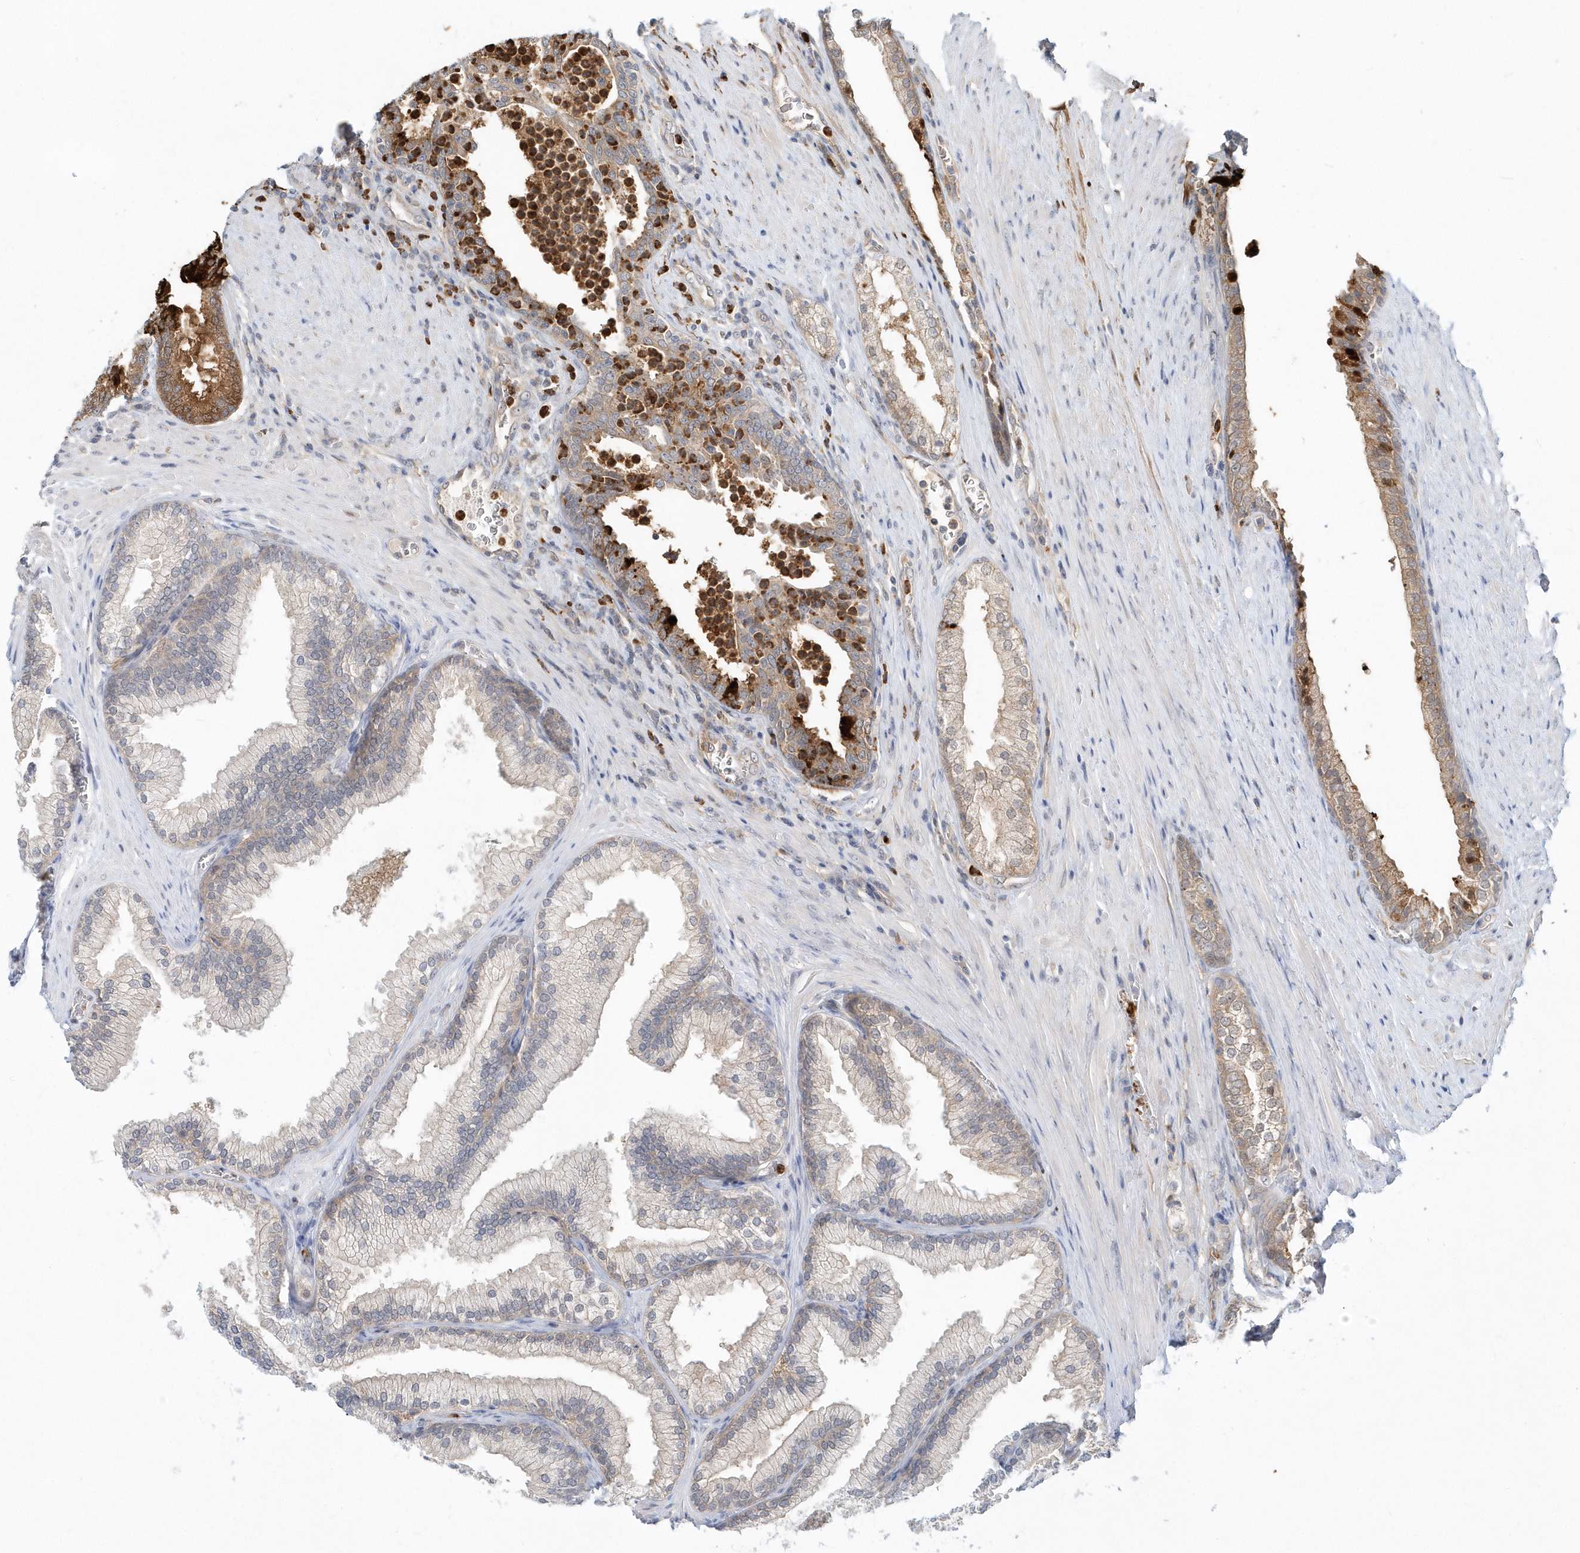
{"staining": {"intensity": "moderate", "quantity": "<25%", "location": "cytoplasmic/membranous"}, "tissue": "prostate", "cell_type": "Glandular cells", "image_type": "normal", "snomed": [{"axis": "morphology", "description": "Normal tissue, NOS"}, {"axis": "topography", "description": "Prostate"}], "caption": "This image reveals normal prostate stained with immunohistochemistry to label a protein in brown. The cytoplasmic/membranous of glandular cells show moderate positivity for the protein. Nuclei are counter-stained blue.", "gene": "RNF7", "patient": {"sex": "male", "age": 76}}